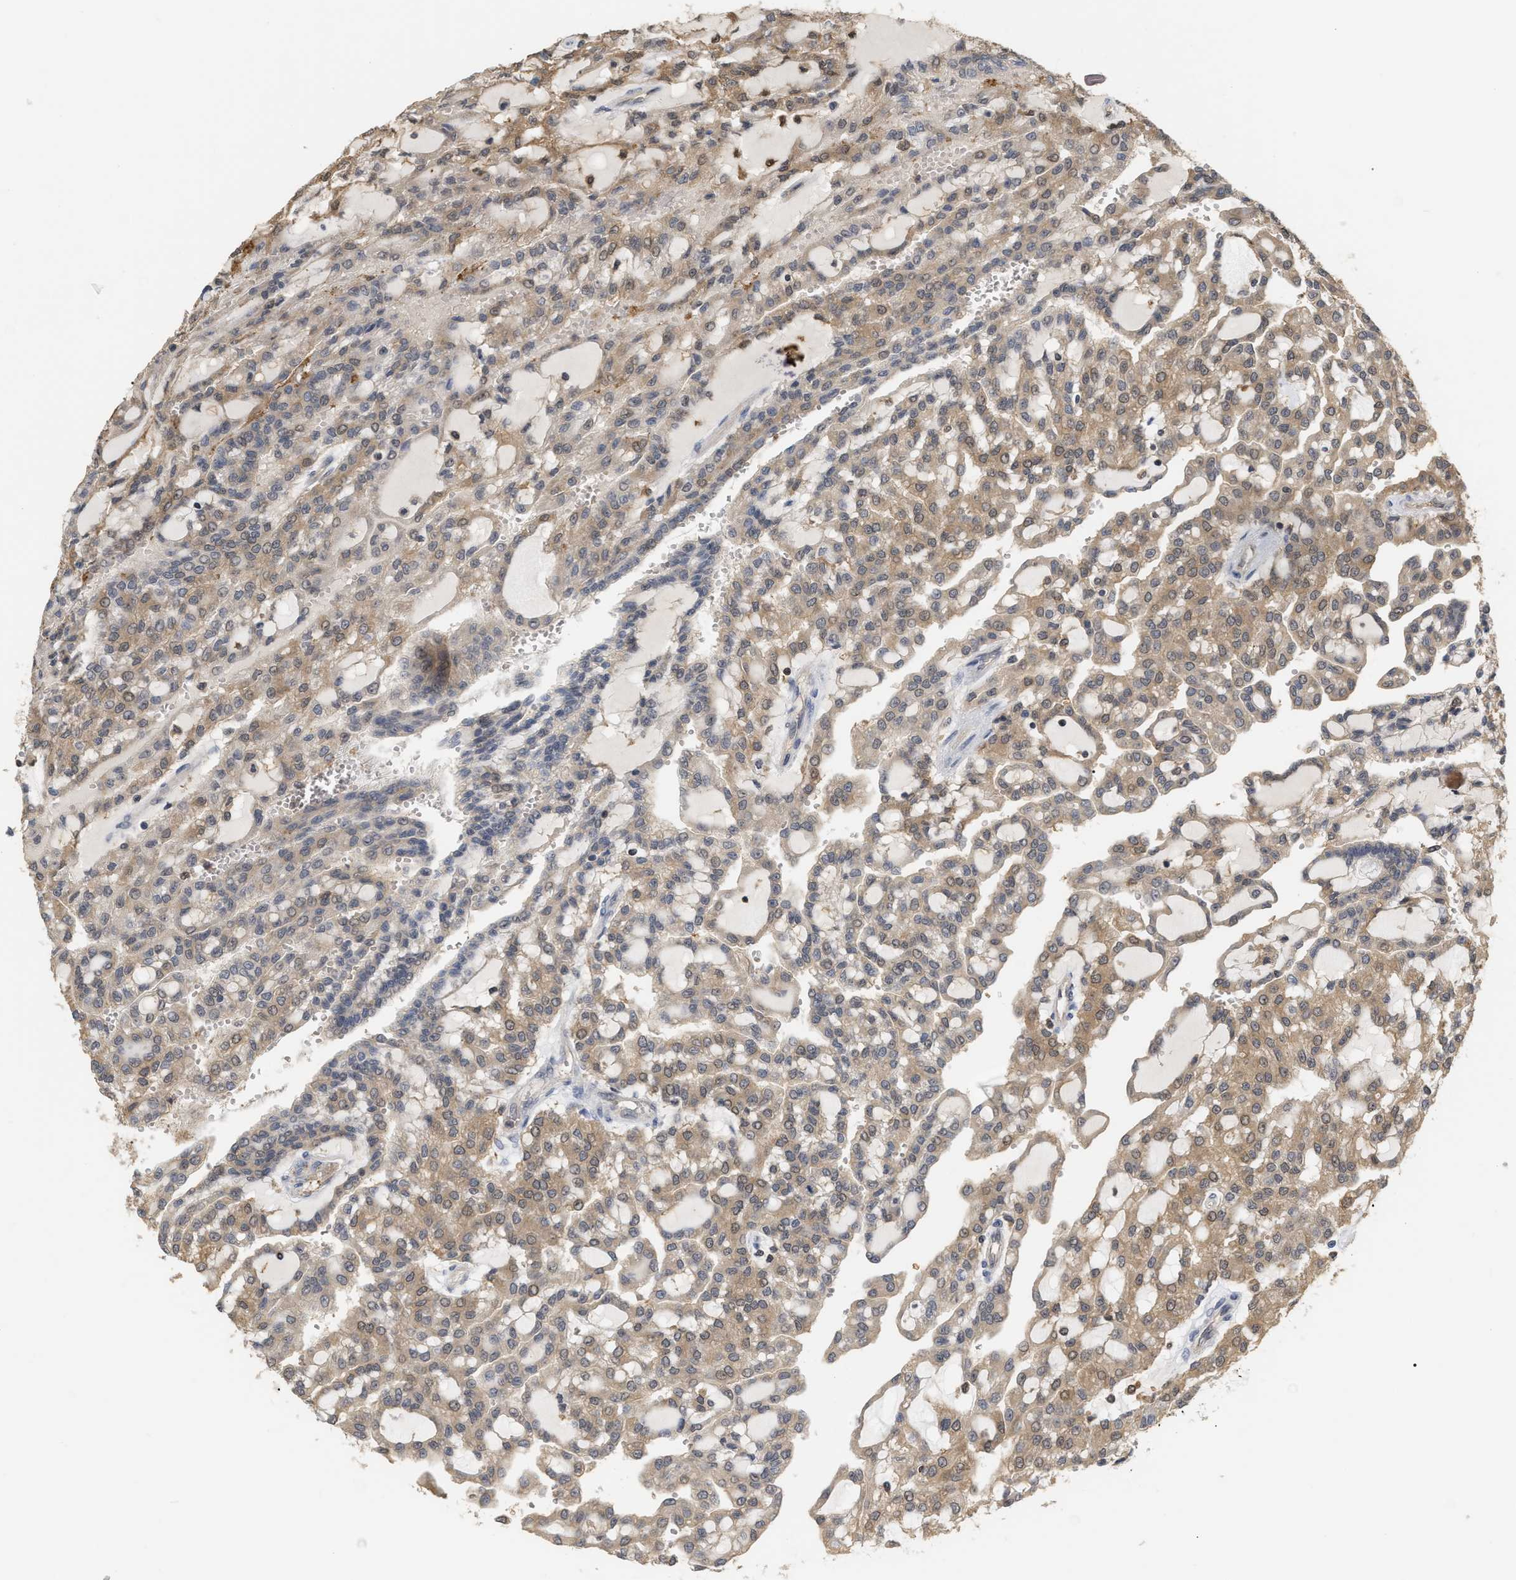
{"staining": {"intensity": "weak", "quantity": ">75%", "location": "cytoplasmic/membranous"}, "tissue": "renal cancer", "cell_type": "Tumor cells", "image_type": "cancer", "snomed": [{"axis": "morphology", "description": "Adenocarcinoma, NOS"}, {"axis": "topography", "description": "Kidney"}], "caption": "A histopathology image showing weak cytoplasmic/membranous expression in approximately >75% of tumor cells in adenocarcinoma (renal), as visualized by brown immunohistochemical staining.", "gene": "MTPN", "patient": {"sex": "male", "age": 63}}